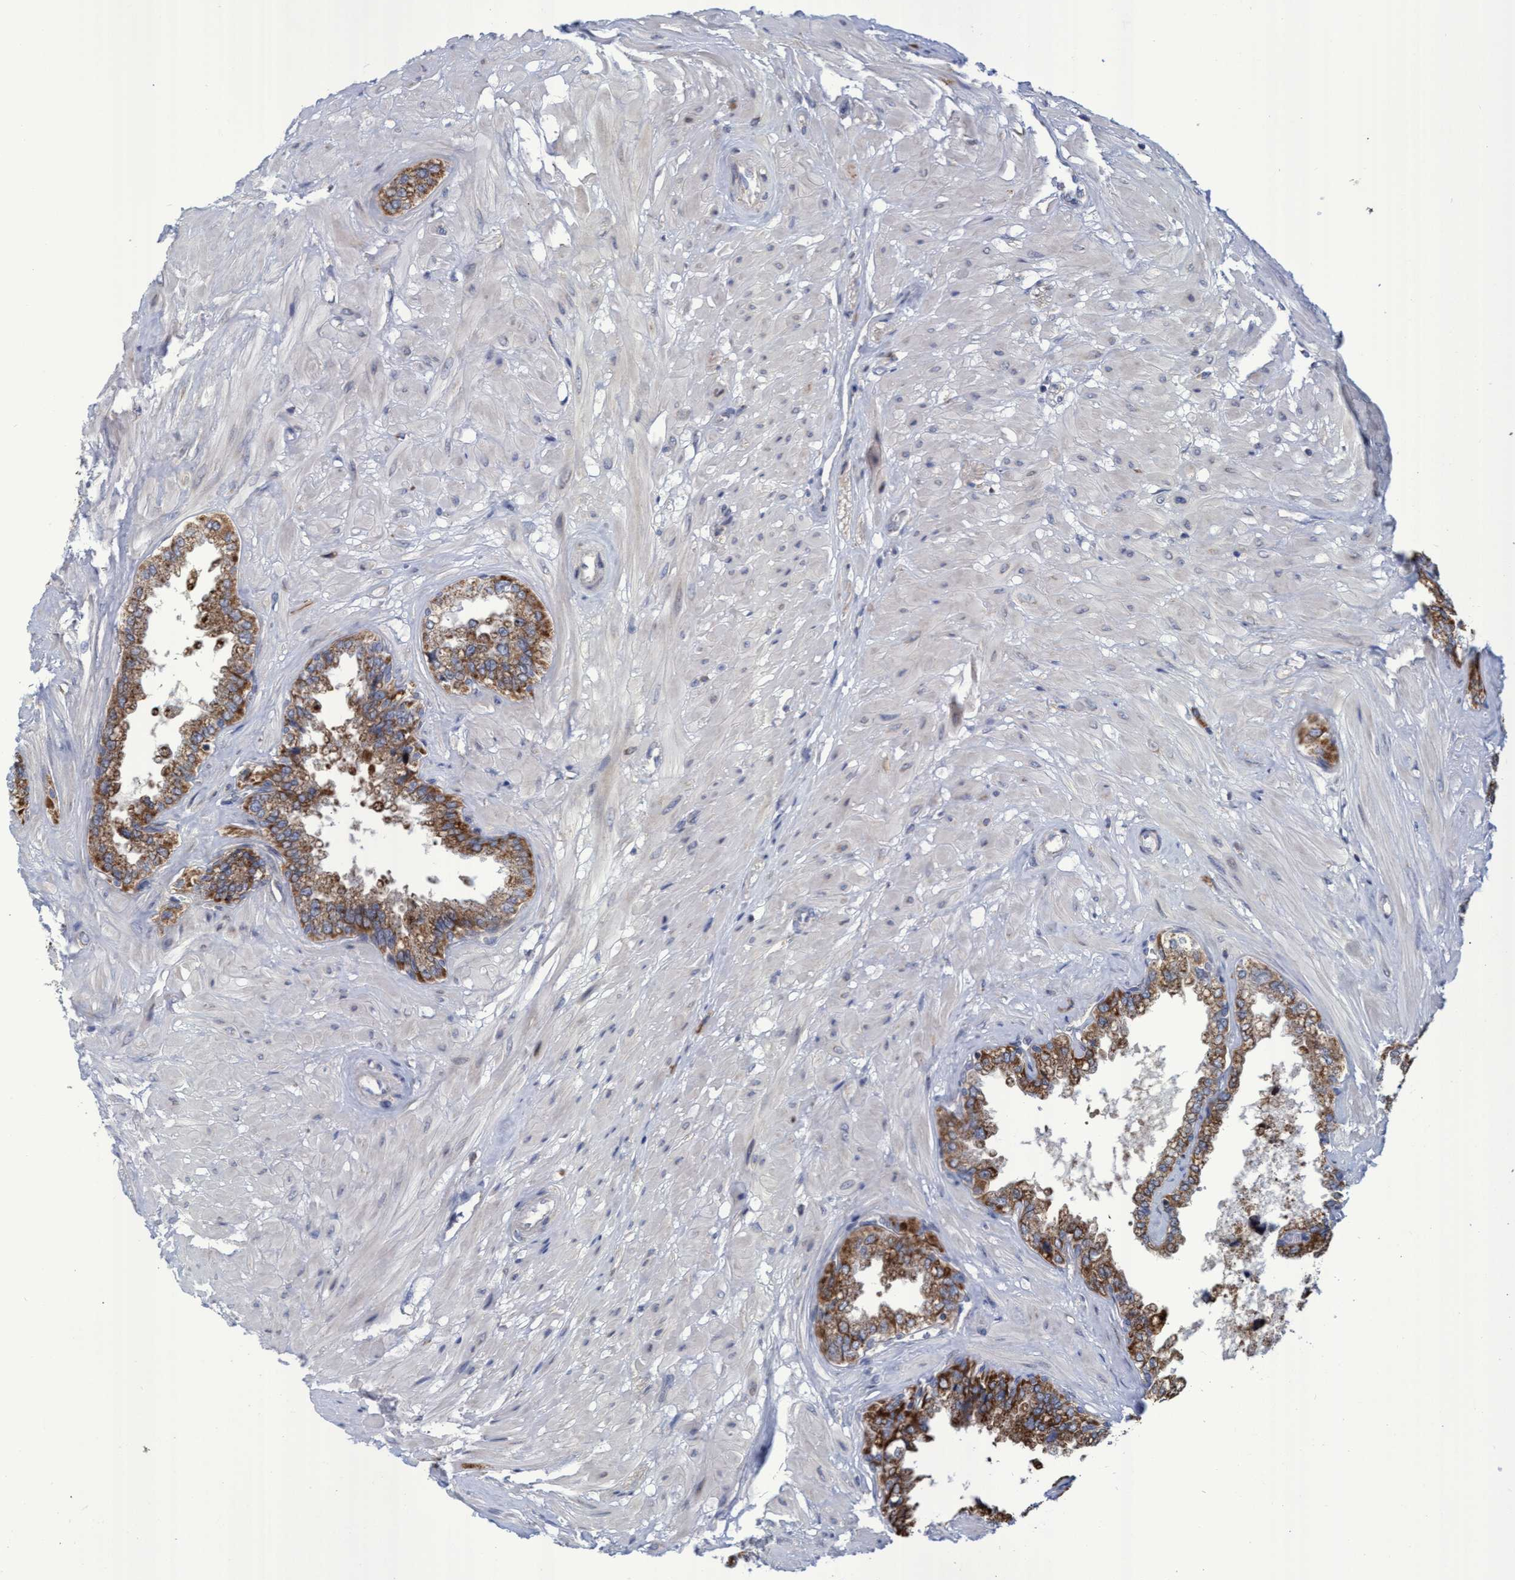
{"staining": {"intensity": "moderate", "quantity": ">75%", "location": "cytoplasmic/membranous"}, "tissue": "seminal vesicle", "cell_type": "Glandular cells", "image_type": "normal", "snomed": [{"axis": "morphology", "description": "Normal tissue, NOS"}, {"axis": "topography", "description": "Seminal veicle"}], "caption": "Protein analysis of unremarkable seminal vesicle reveals moderate cytoplasmic/membranous staining in approximately >75% of glandular cells. The protein is shown in brown color, while the nuclei are stained blue.", "gene": "NAT16", "patient": {"sex": "male", "age": 46}}